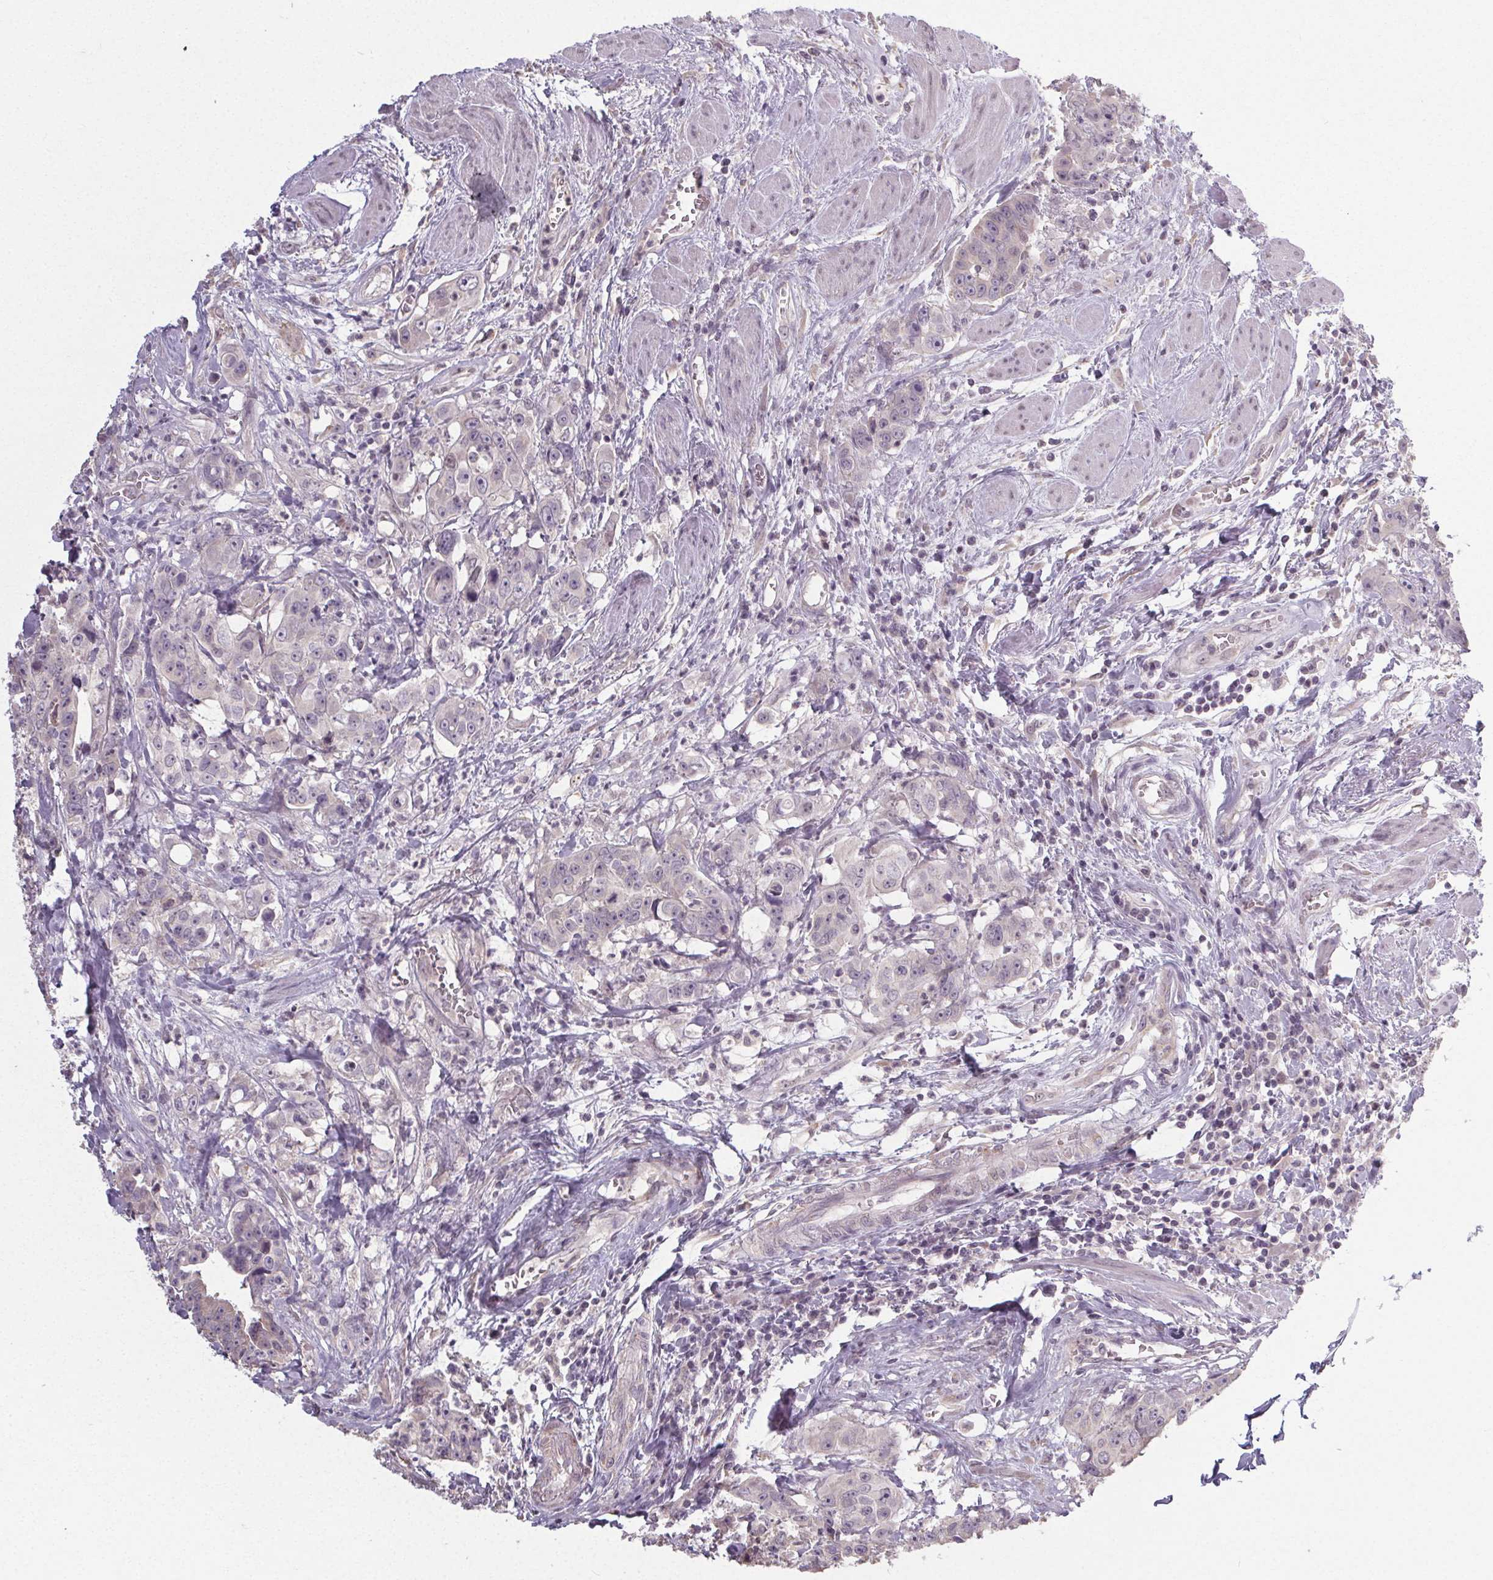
{"staining": {"intensity": "negative", "quantity": "none", "location": "none"}, "tissue": "colorectal cancer", "cell_type": "Tumor cells", "image_type": "cancer", "snomed": [{"axis": "morphology", "description": "Adenocarcinoma, NOS"}, {"axis": "topography", "description": "Rectum"}], "caption": "IHC image of human colorectal cancer (adenocarcinoma) stained for a protein (brown), which demonstrates no expression in tumor cells. The staining is performed using DAB (3,3'-diaminobenzidine) brown chromogen with nuclei counter-stained in using hematoxylin.", "gene": "SLC26A2", "patient": {"sex": "female", "age": 62}}